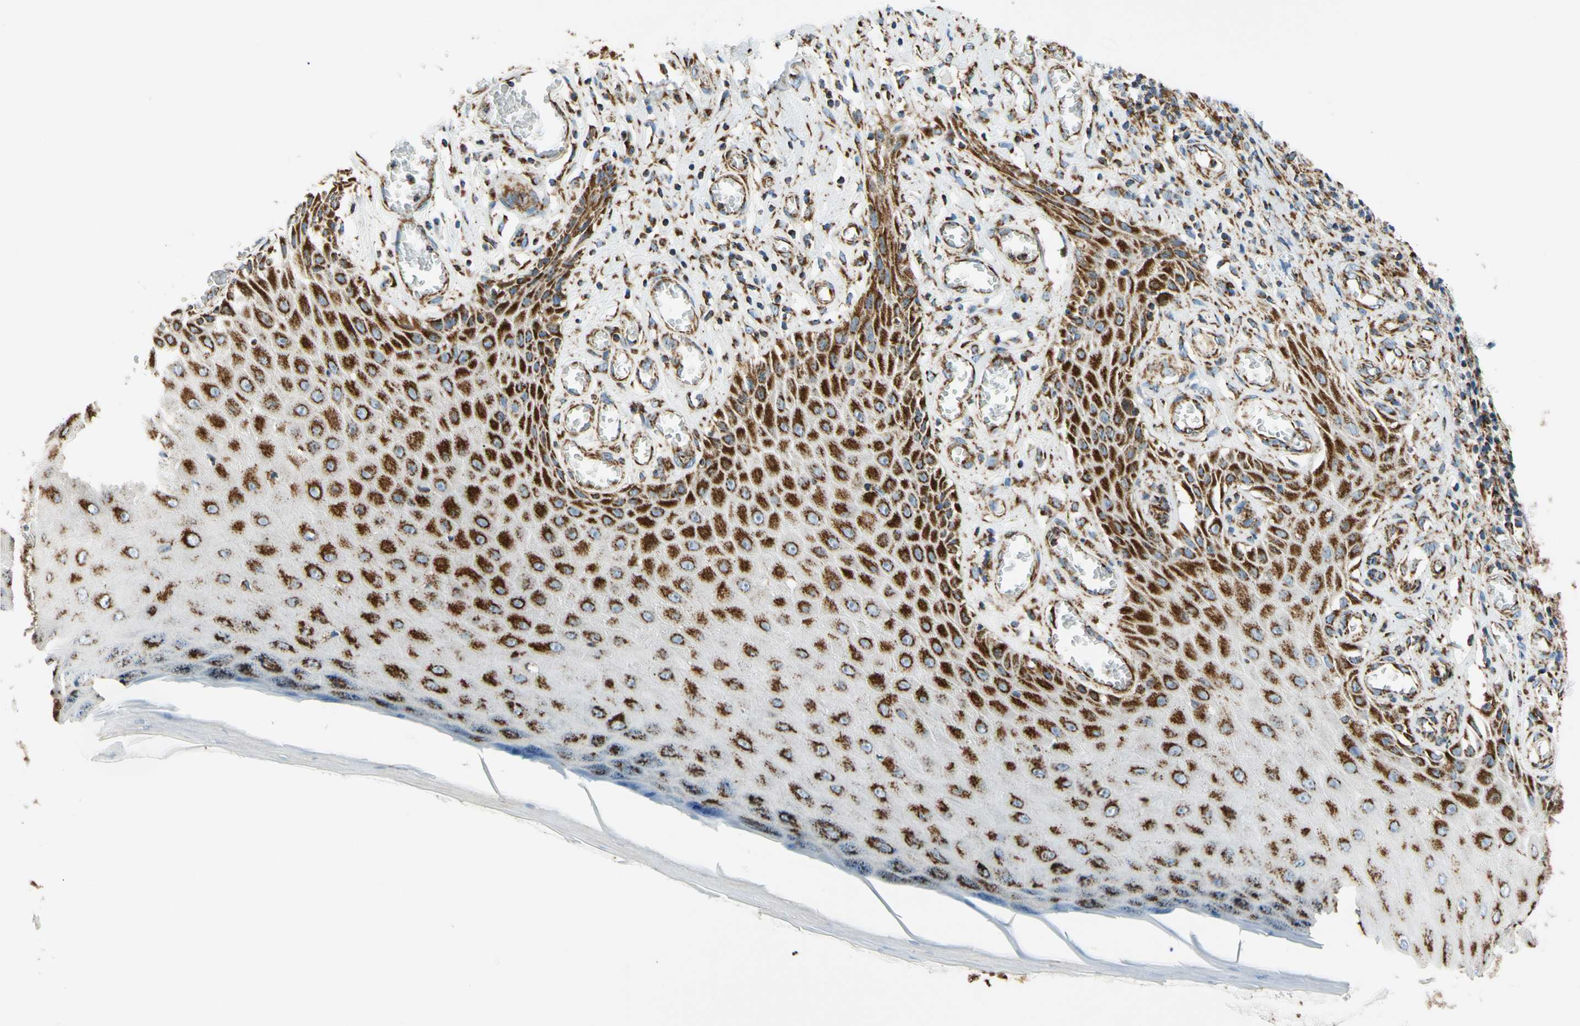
{"staining": {"intensity": "strong", "quantity": ">75%", "location": "cytoplasmic/membranous"}, "tissue": "skin cancer", "cell_type": "Tumor cells", "image_type": "cancer", "snomed": [{"axis": "morphology", "description": "Squamous cell carcinoma, NOS"}, {"axis": "topography", "description": "Skin"}], "caption": "Immunohistochemical staining of human skin cancer reveals high levels of strong cytoplasmic/membranous protein positivity in approximately >75% of tumor cells.", "gene": "MAVS", "patient": {"sex": "female", "age": 73}}